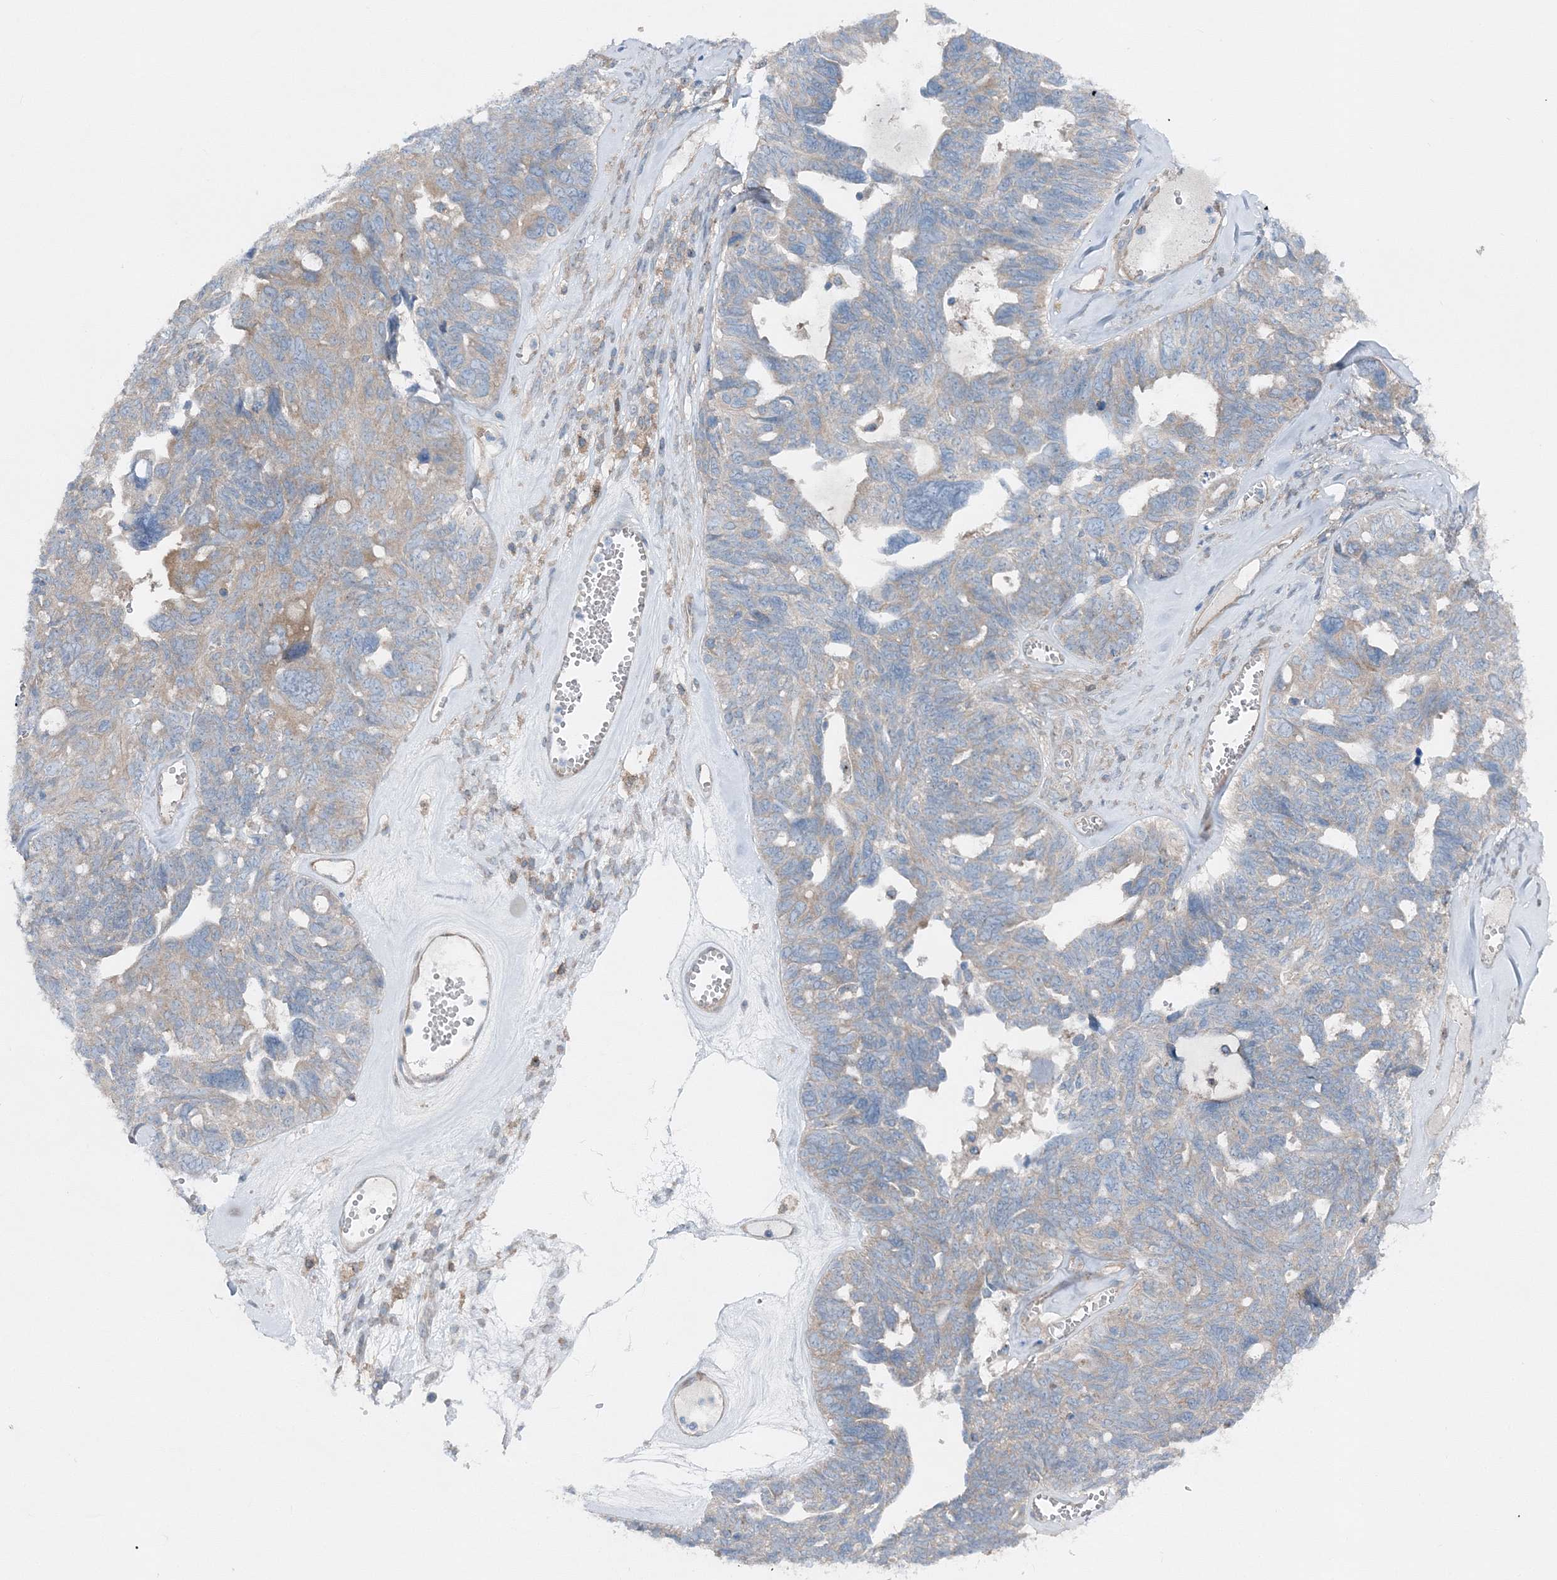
{"staining": {"intensity": "weak", "quantity": "25%-75%", "location": "cytoplasmic/membranous"}, "tissue": "ovarian cancer", "cell_type": "Tumor cells", "image_type": "cancer", "snomed": [{"axis": "morphology", "description": "Cystadenocarcinoma, serous, NOS"}, {"axis": "topography", "description": "Ovary"}], "caption": "Approximately 25%-75% of tumor cells in human serous cystadenocarcinoma (ovarian) show weak cytoplasmic/membranous protein positivity as visualized by brown immunohistochemical staining.", "gene": "MPHOSPH9", "patient": {"sex": "female", "age": 79}}